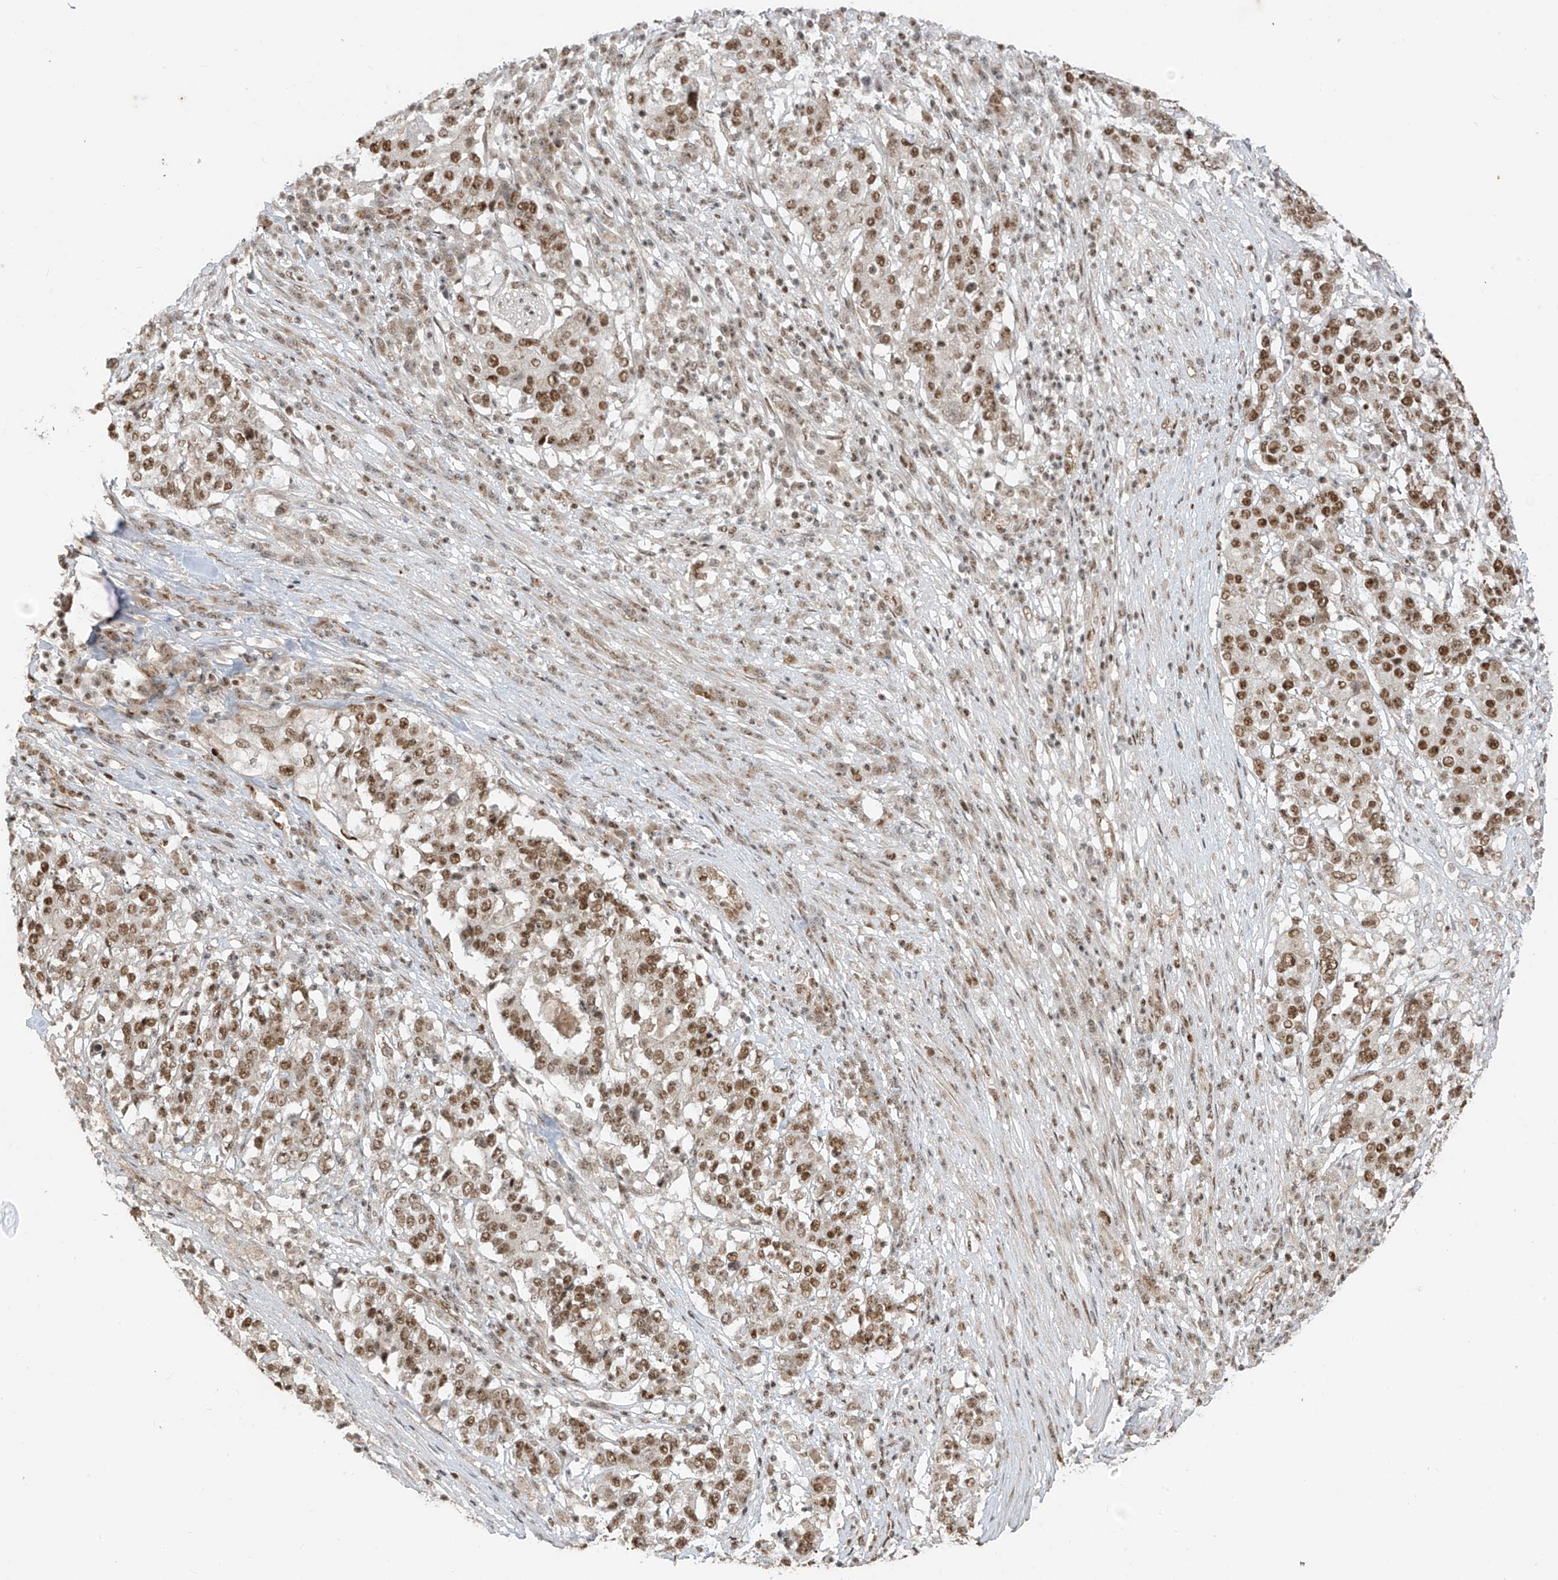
{"staining": {"intensity": "moderate", "quantity": ">75%", "location": "nuclear"}, "tissue": "stomach cancer", "cell_type": "Tumor cells", "image_type": "cancer", "snomed": [{"axis": "morphology", "description": "Adenocarcinoma, NOS"}, {"axis": "topography", "description": "Stomach"}], "caption": "This histopathology image exhibits stomach adenocarcinoma stained with IHC to label a protein in brown. The nuclear of tumor cells show moderate positivity for the protein. Nuclei are counter-stained blue.", "gene": "ARHGEF3", "patient": {"sex": "male", "age": 59}}